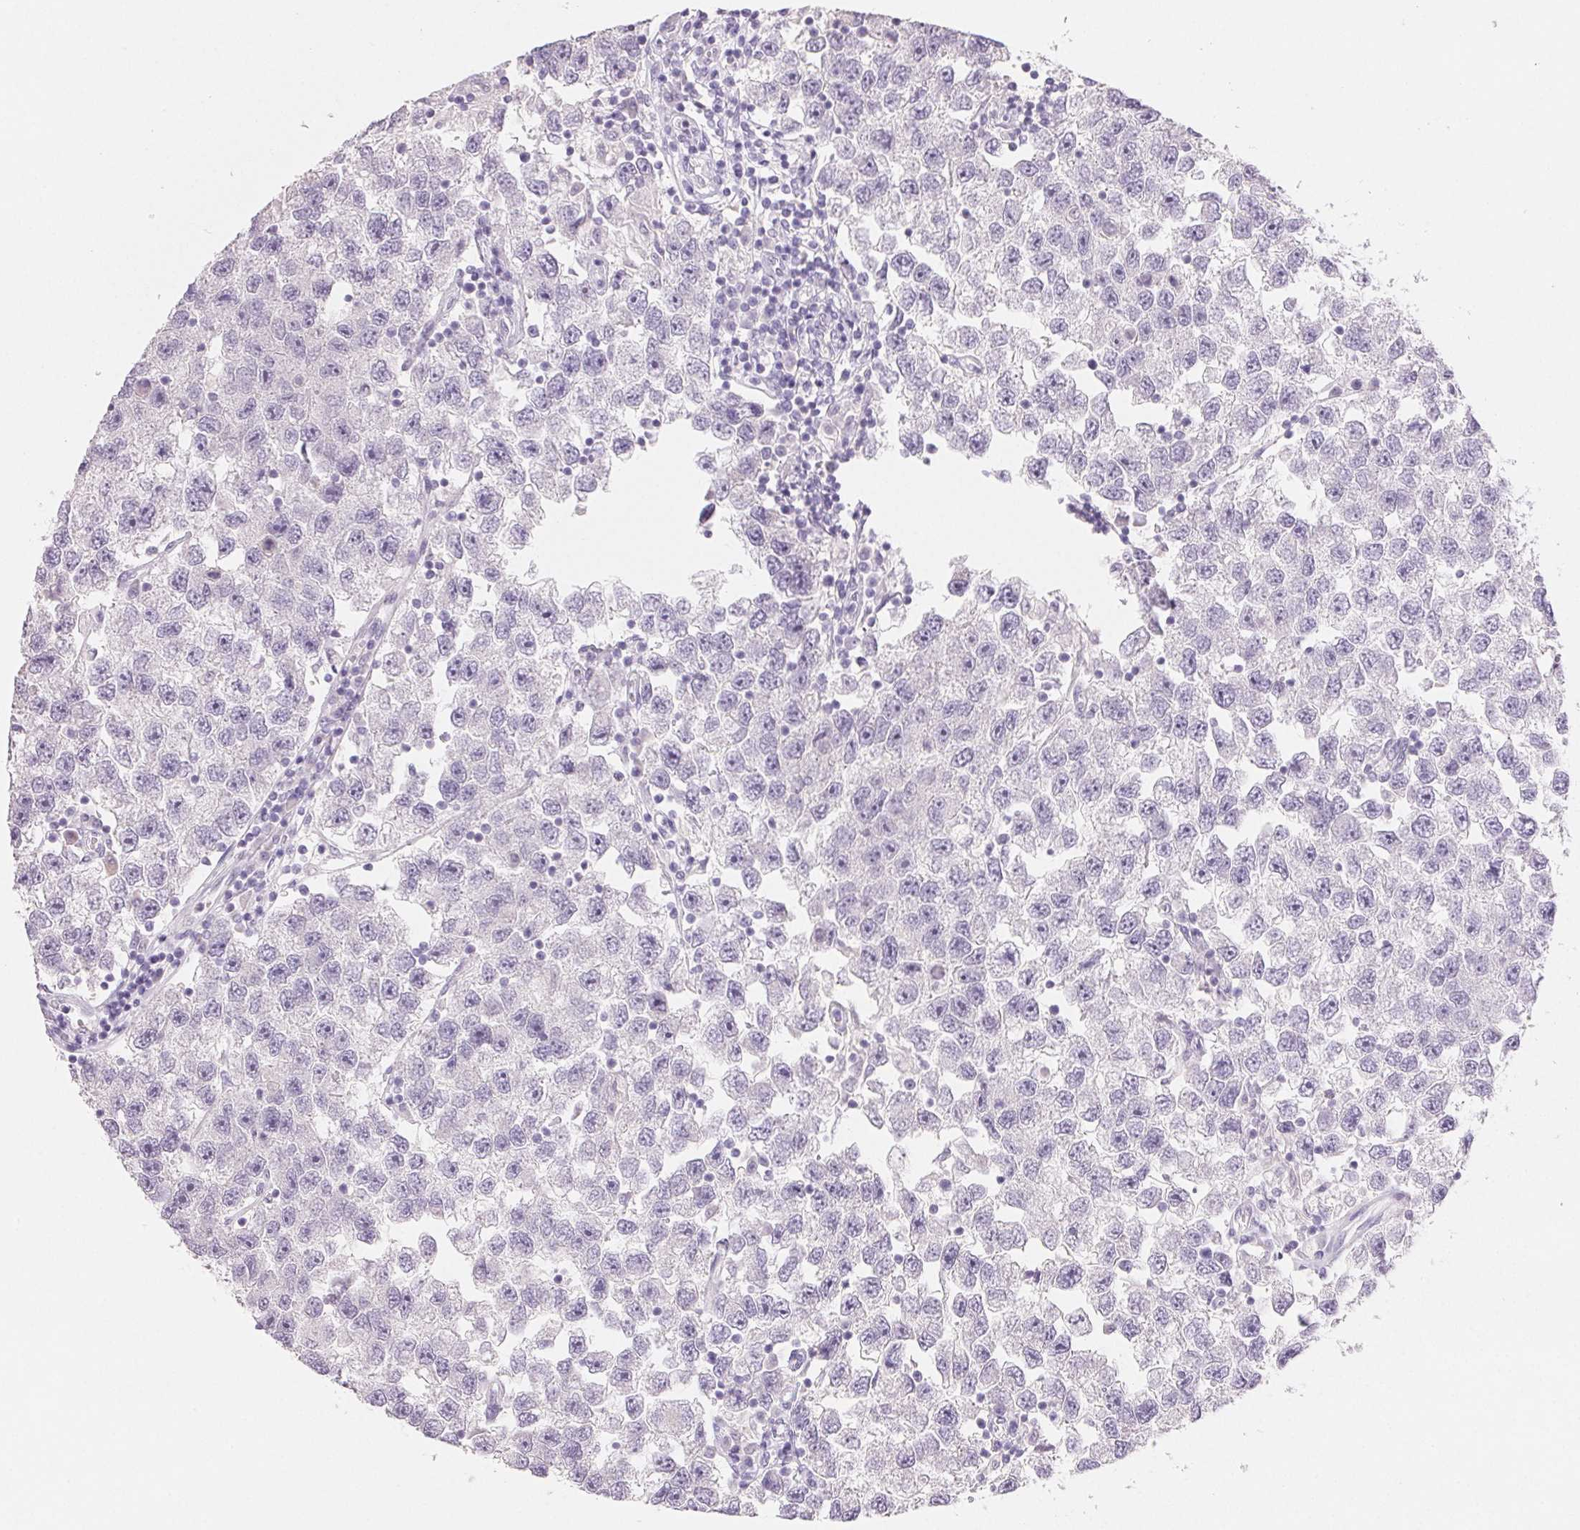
{"staining": {"intensity": "negative", "quantity": "none", "location": "none"}, "tissue": "testis cancer", "cell_type": "Tumor cells", "image_type": "cancer", "snomed": [{"axis": "morphology", "description": "Seminoma, NOS"}, {"axis": "topography", "description": "Testis"}], "caption": "Immunohistochemistry (IHC) photomicrograph of neoplastic tissue: human testis cancer stained with DAB demonstrates no significant protein positivity in tumor cells.", "gene": "BPIFB2", "patient": {"sex": "male", "age": 26}}